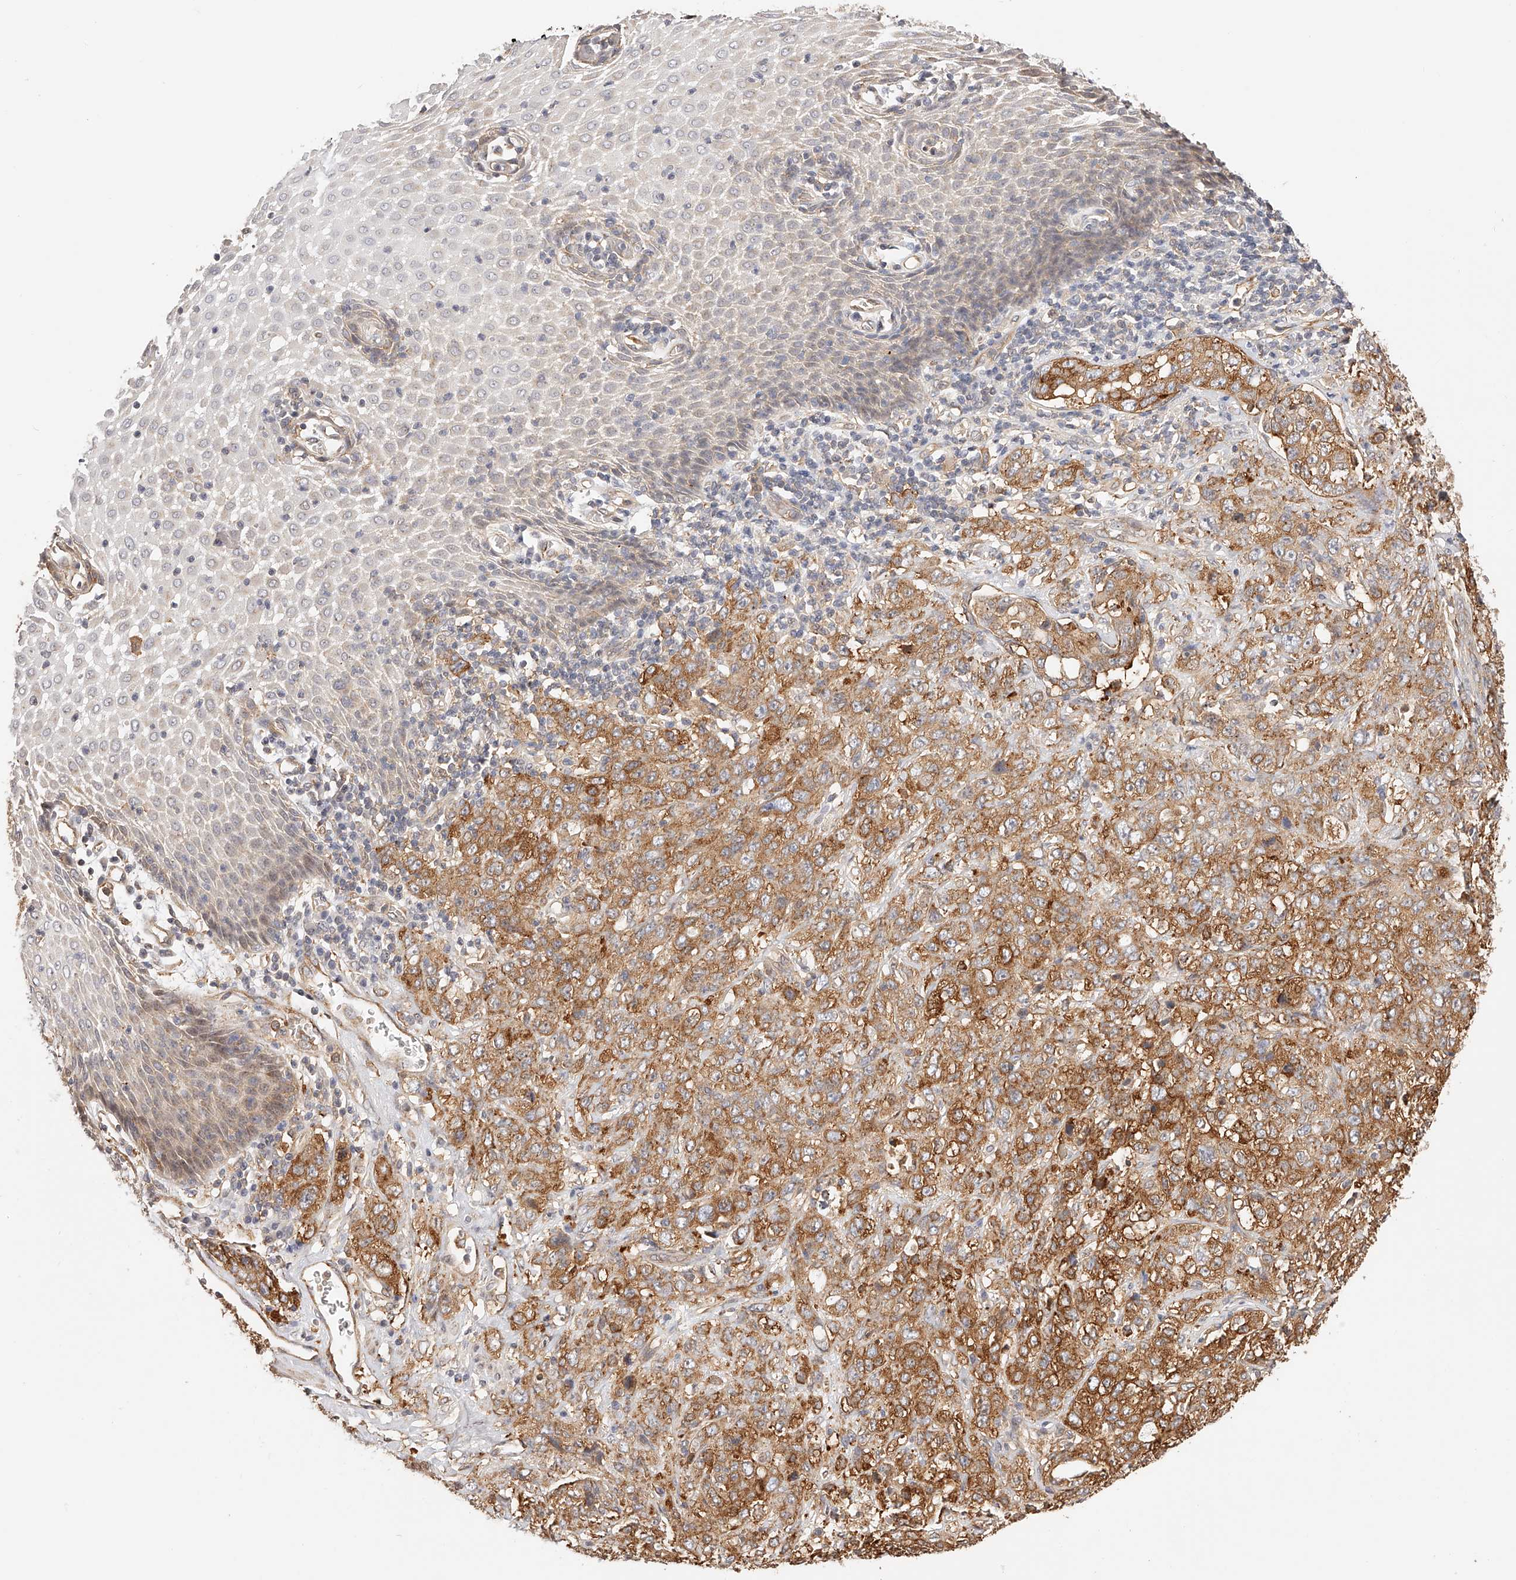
{"staining": {"intensity": "strong", "quantity": ">75%", "location": "cytoplasmic/membranous"}, "tissue": "stomach cancer", "cell_type": "Tumor cells", "image_type": "cancer", "snomed": [{"axis": "morphology", "description": "Adenocarcinoma, NOS"}, {"axis": "topography", "description": "Stomach"}], "caption": "An image of stomach cancer stained for a protein reveals strong cytoplasmic/membranous brown staining in tumor cells. The staining is performed using DAB (3,3'-diaminobenzidine) brown chromogen to label protein expression. The nuclei are counter-stained blue using hematoxylin.", "gene": "SYNC", "patient": {"sex": "male", "age": 48}}